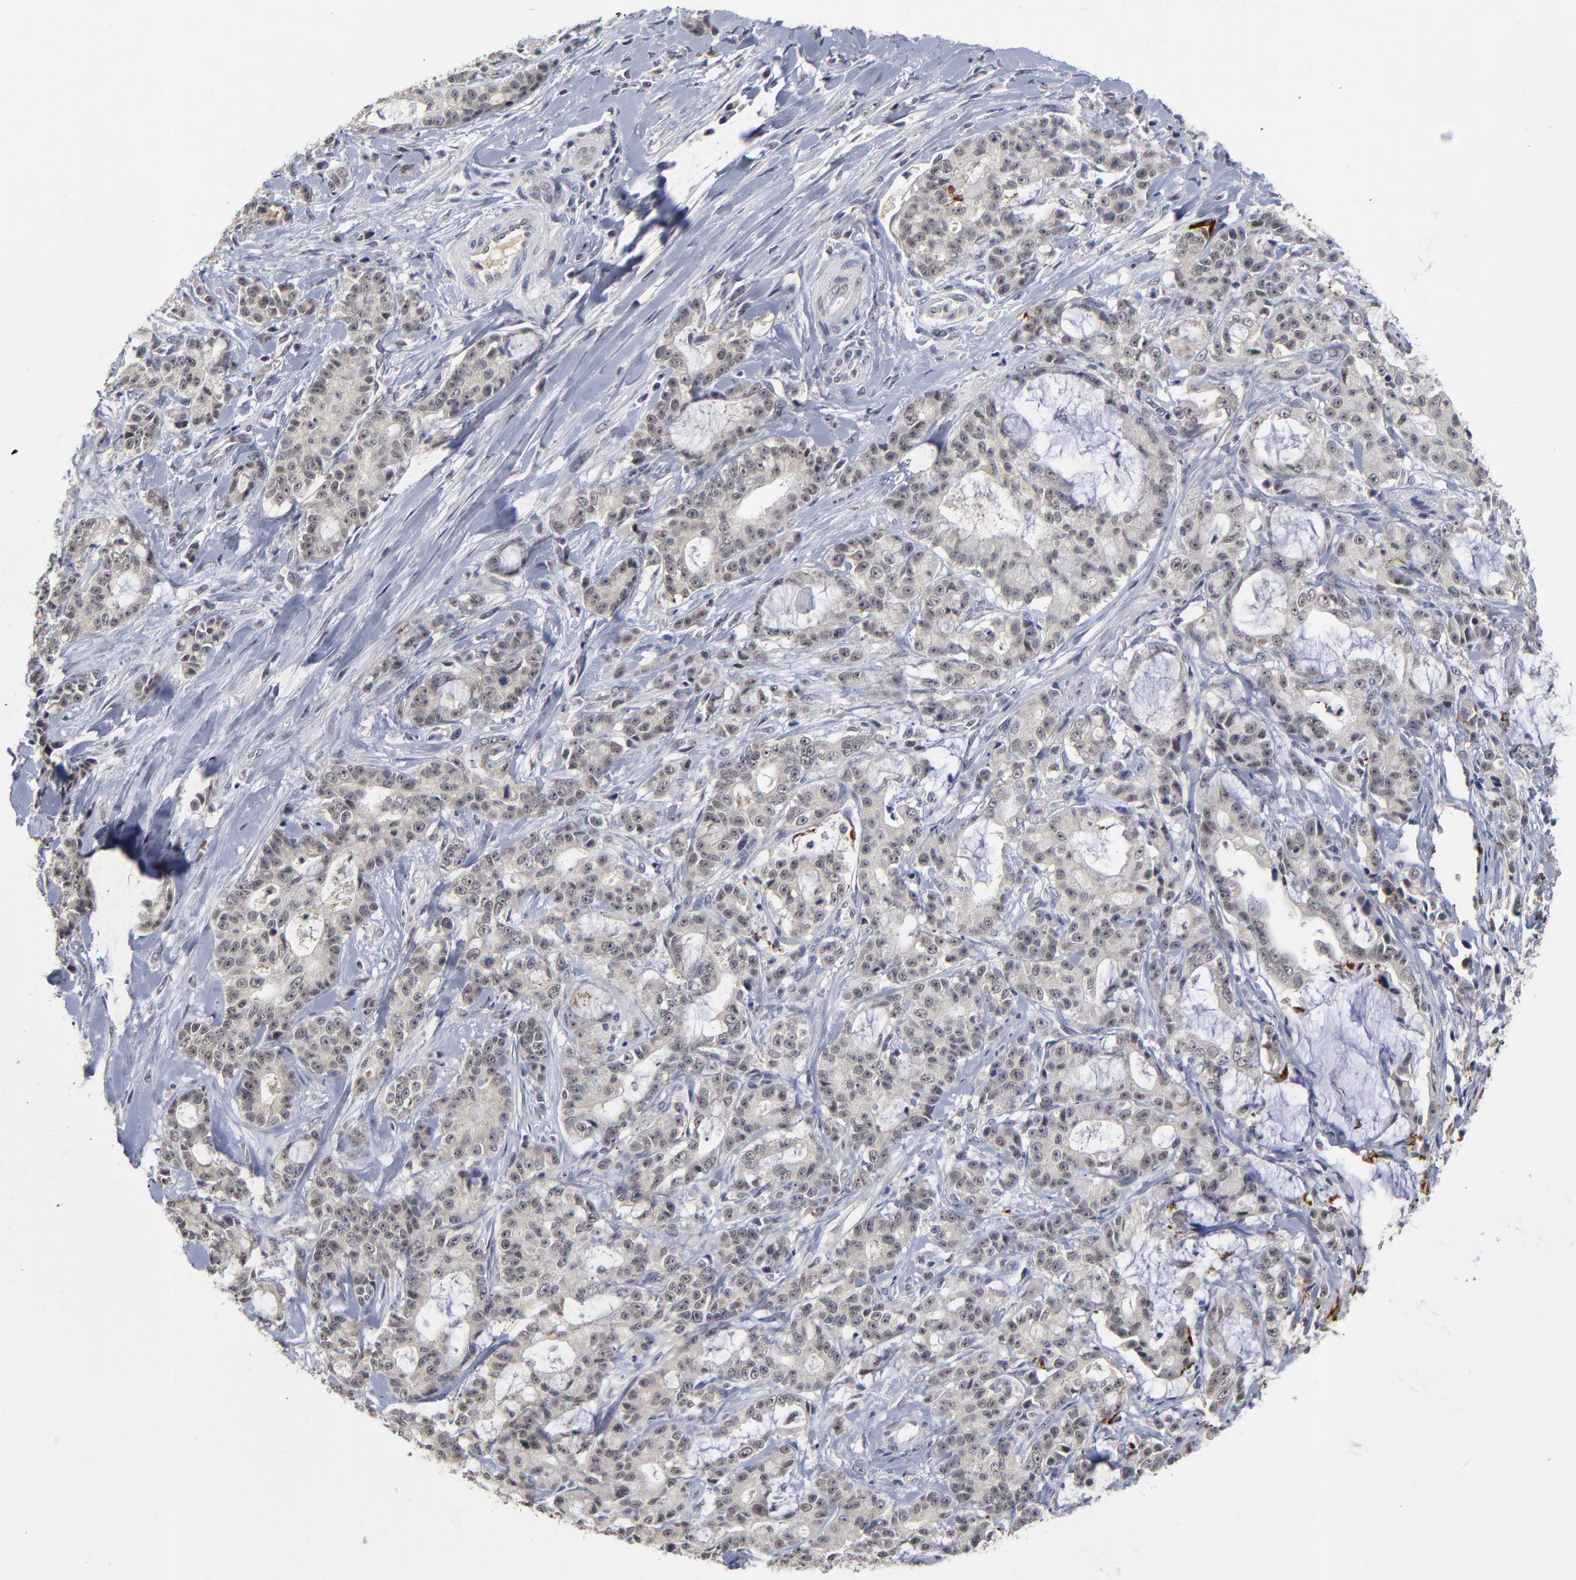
{"staining": {"intensity": "weak", "quantity": ">75%", "location": "cytoplasmic/membranous"}, "tissue": "pancreatic cancer", "cell_type": "Tumor cells", "image_type": "cancer", "snomed": [{"axis": "morphology", "description": "Adenocarcinoma, NOS"}, {"axis": "topography", "description": "Pancreas"}], "caption": "Immunohistochemical staining of human adenocarcinoma (pancreatic) shows low levels of weak cytoplasmic/membranous positivity in about >75% of tumor cells. (Brightfield microscopy of DAB IHC at high magnification).", "gene": "WSB1", "patient": {"sex": "female", "age": 73}}